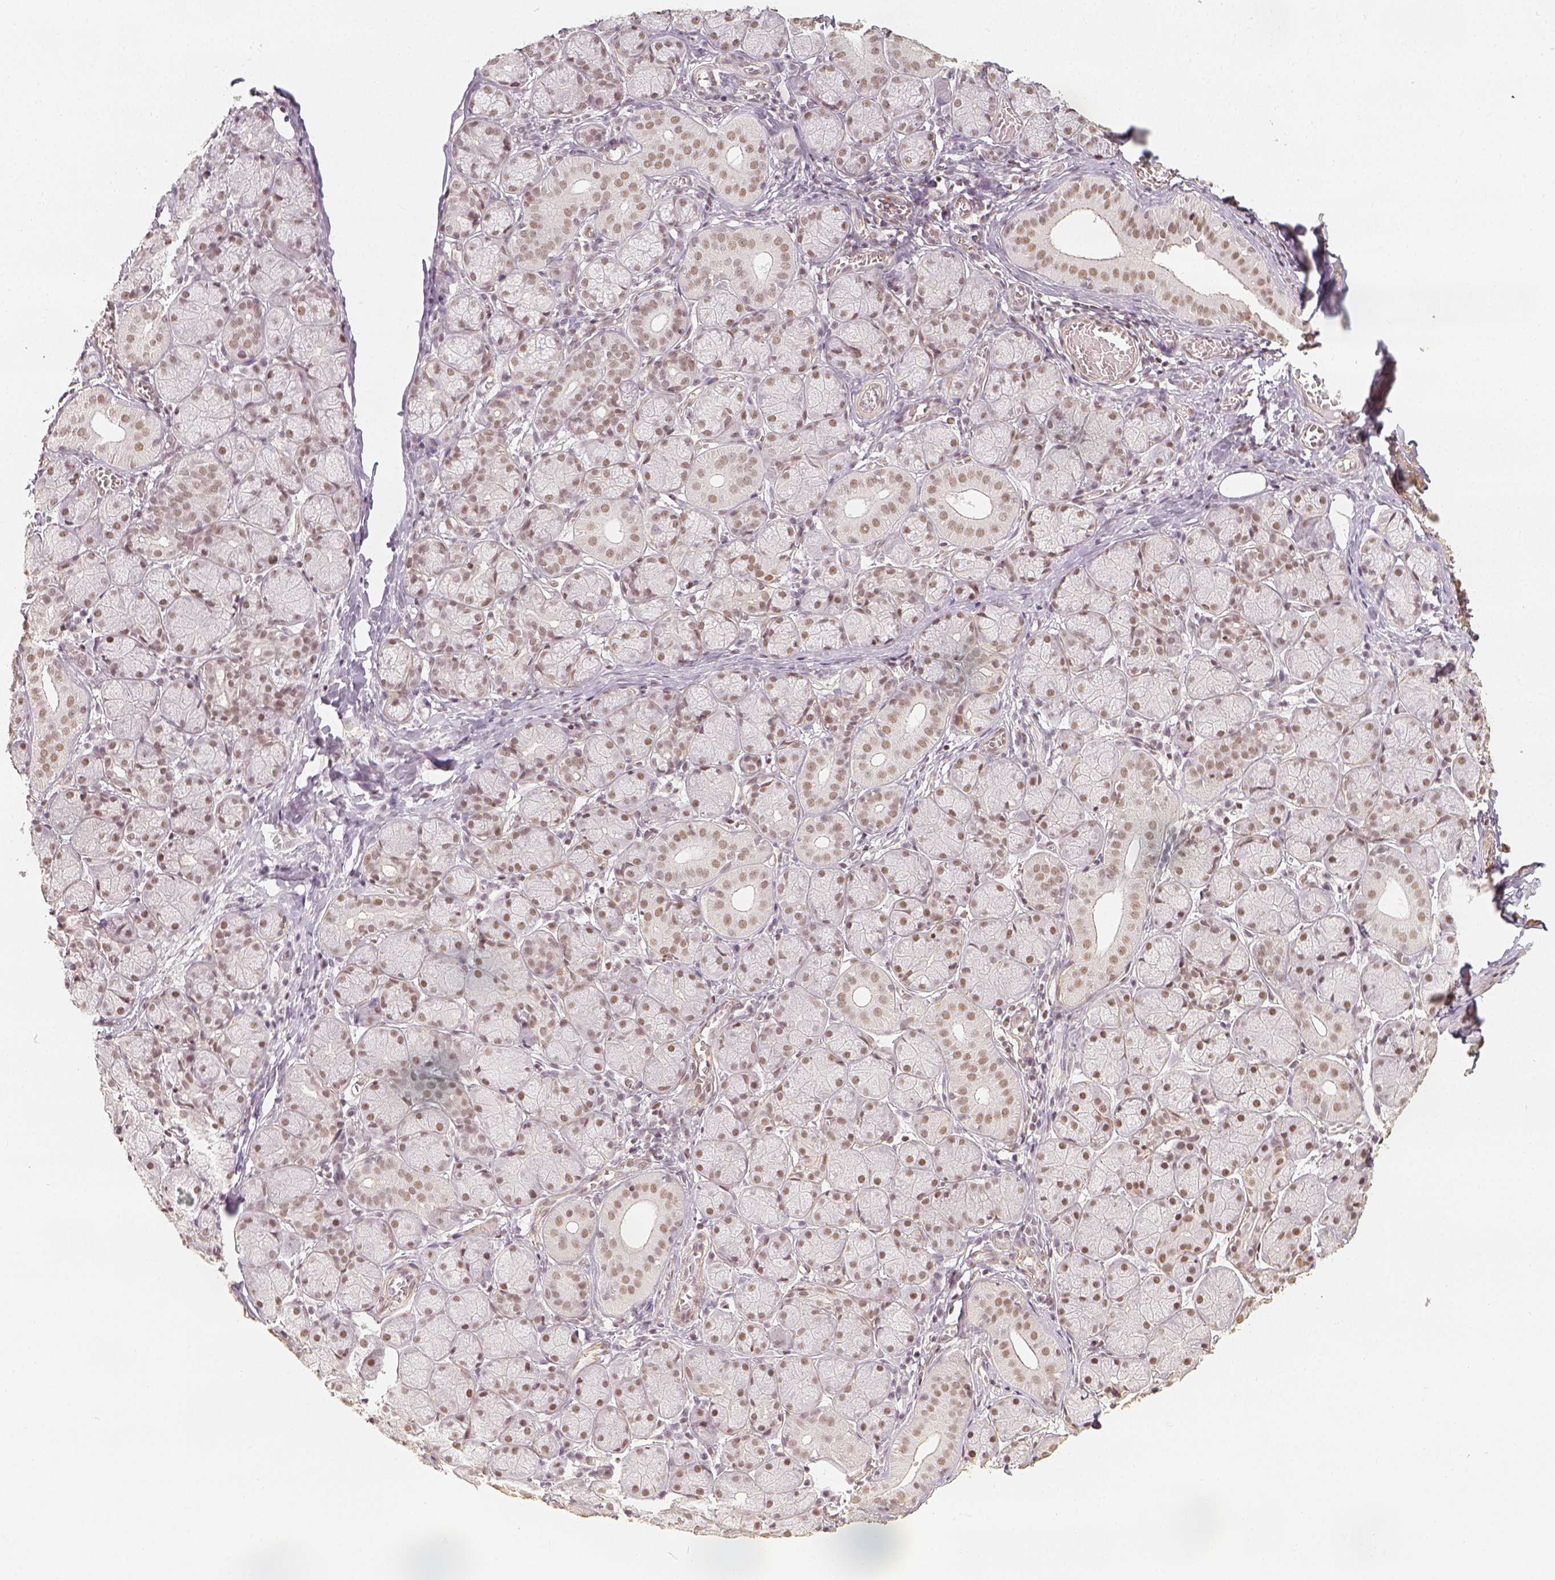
{"staining": {"intensity": "weak", "quantity": ">75%", "location": "nuclear"}, "tissue": "salivary gland", "cell_type": "Glandular cells", "image_type": "normal", "snomed": [{"axis": "morphology", "description": "Normal tissue, NOS"}, {"axis": "topography", "description": "Salivary gland"}, {"axis": "topography", "description": "Peripheral nerve tissue"}], "caption": "Immunohistochemistry photomicrograph of benign salivary gland: human salivary gland stained using immunohistochemistry (IHC) shows low levels of weak protein expression localized specifically in the nuclear of glandular cells, appearing as a nuclear brown color.", "gene": "HDAC1", "patient": {"sex": "female", "age": 24}}